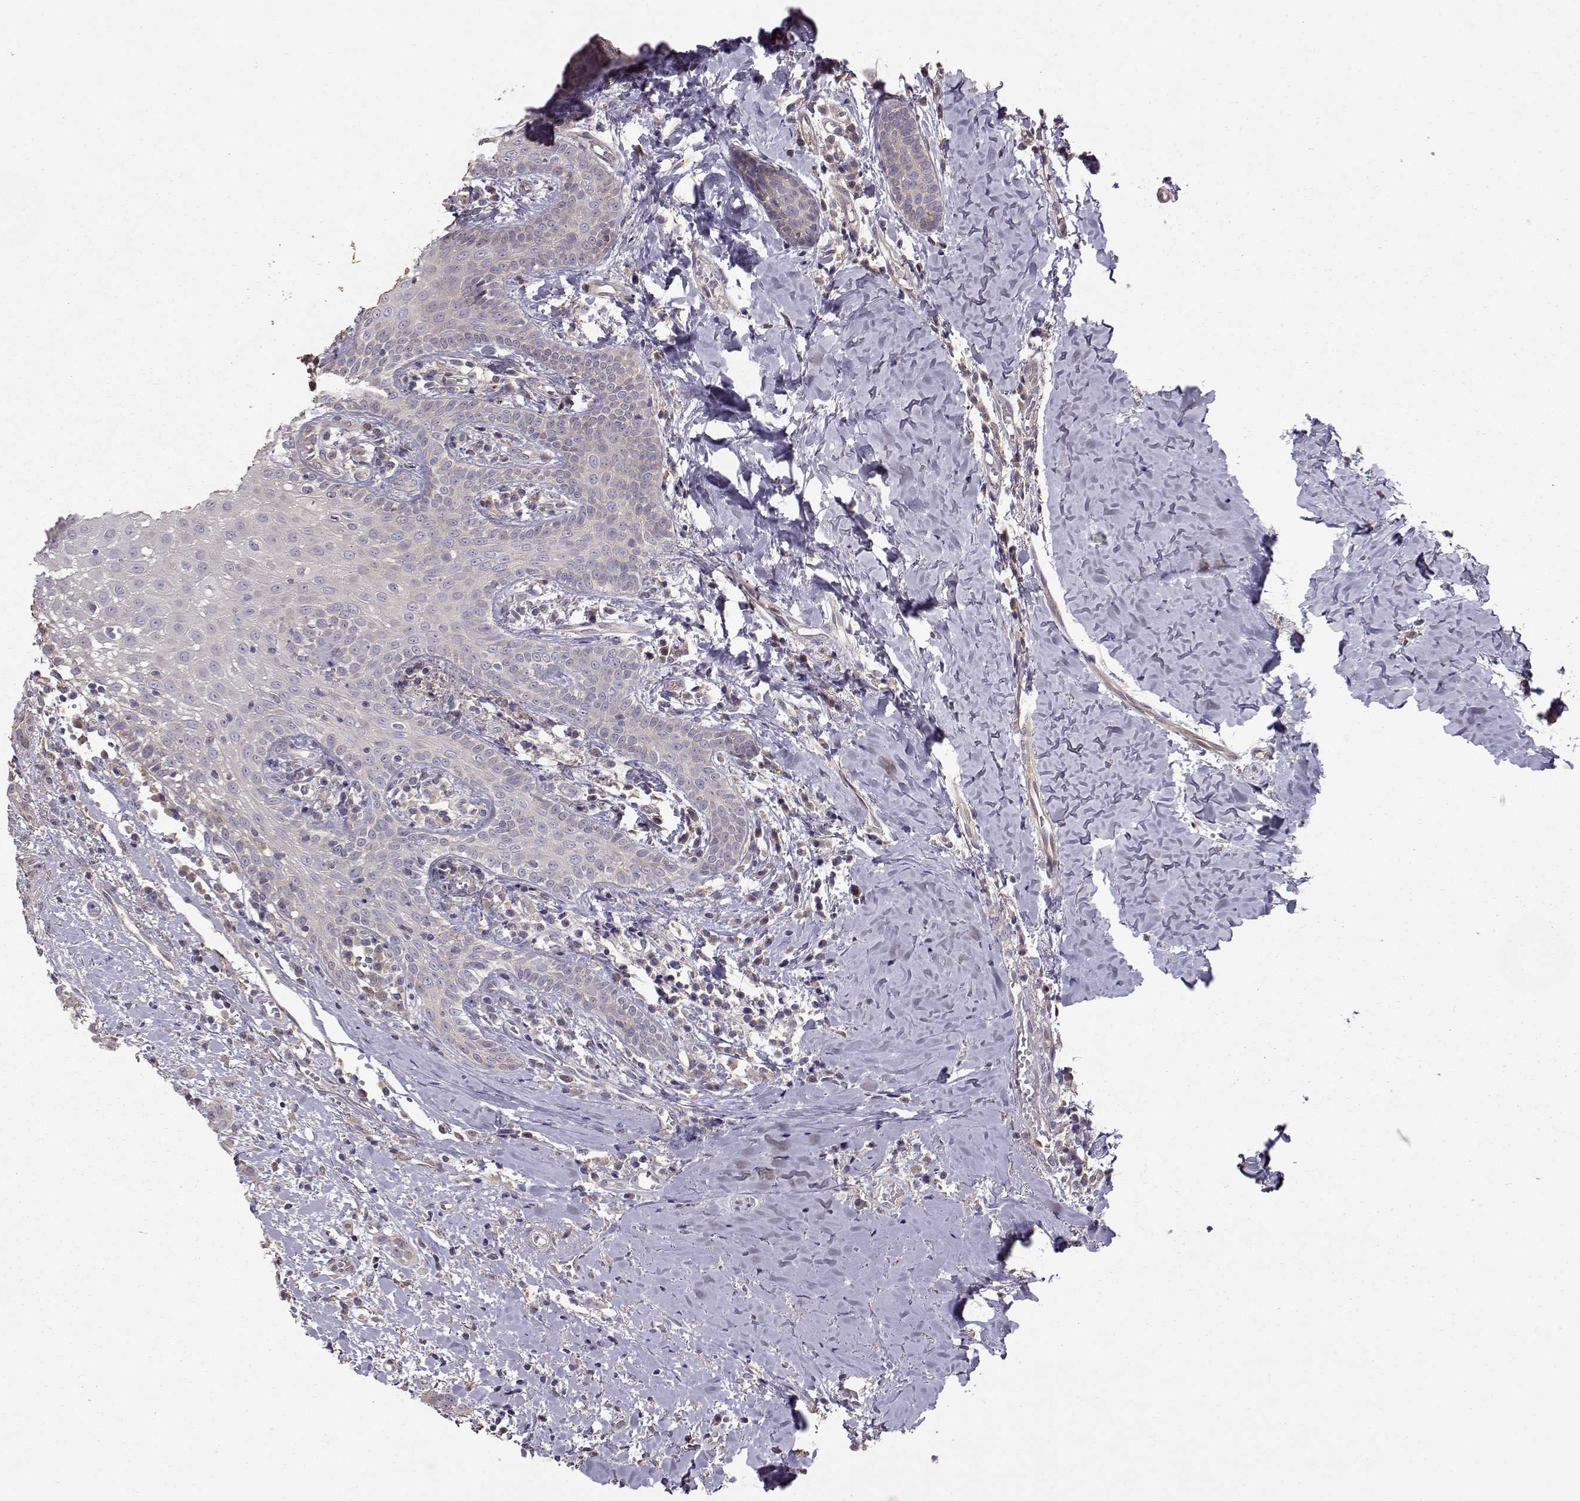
{"staining": {"intensity": "weak", "quantity": ">75%", "location": "cytoplasmic/membranous"}, "tissue": "head and neck cancer", "cell_type": "Tumor cells", "image_type": "cancer", "snomed": [{"axis": "morphology", "description": "Normal tissue, NOS"}, {"axis": "morphology", "description": "Squamous cell carcinoma, NOS"}, {"axis": "topography", "description": "Oral tissue"}, {"axis": "topography", "description": "Salivary gland"}, {"axis": "topography", "description": "Head-Neck"}], "caption": "The histopathology image reveals a brown stain indicating the presence of a protein in the cytoplasmic/membranous of tumor cells in head and neck squamous cell carcinoma.", "gene": "CRIM1", "patient": {"sex": "female", "age": 62}}